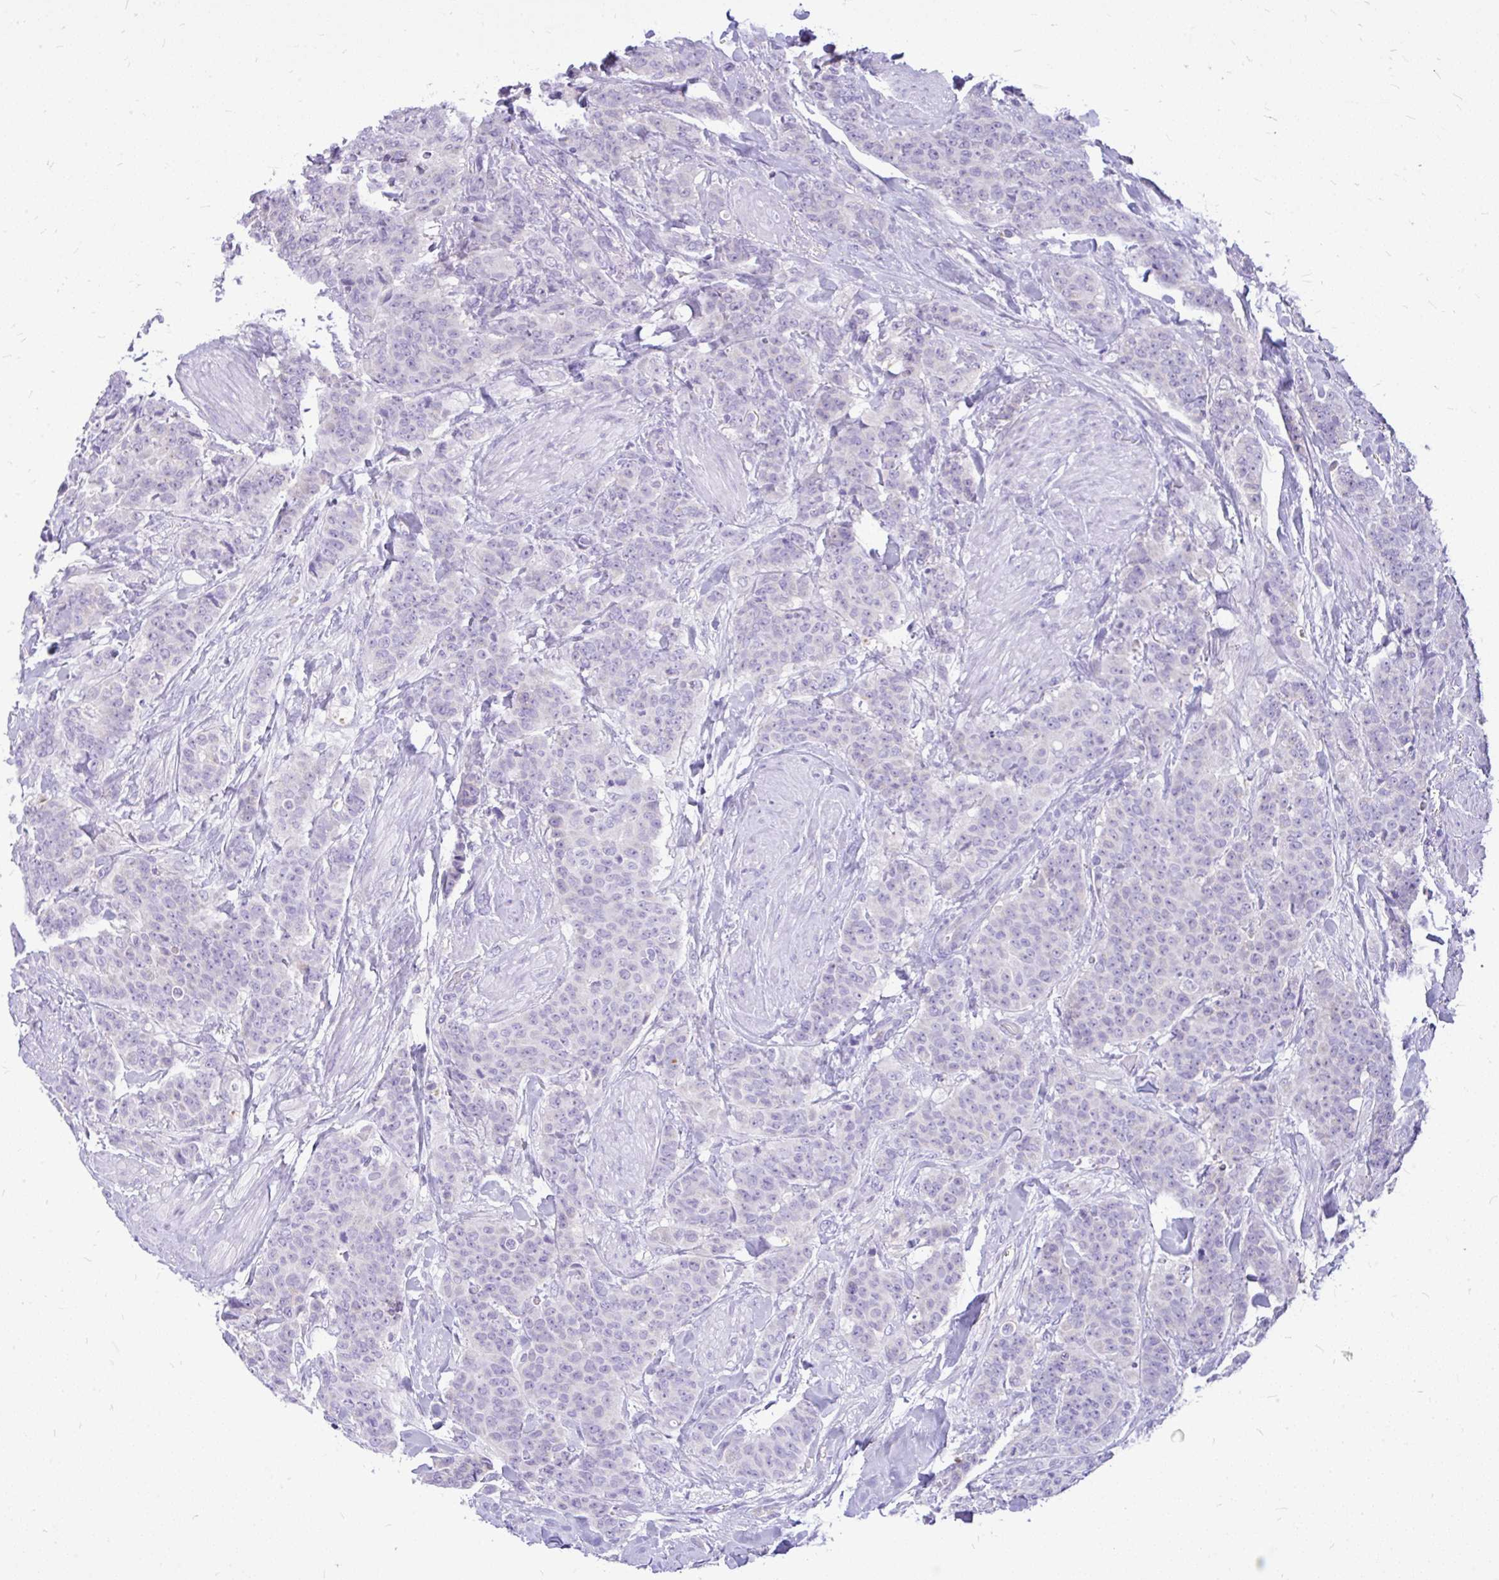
{"staining": {"intensity": "negative", "quantity": "none", "location": "none"}, "tissue": "breast cancer", "cell_type": "Tumor cells", "image_type": "cancer", "snomed": [{"axis": "morphology", "description": "Duct carcinoma"}, {"axis": "topography", "description": "Breast"}], "caption": "Image shows no protein positivity in tumor cells of breast cancer (infiltrating ductal carcinoma) tissue. The staining was performed using DAB to visualize the protein expression in brown, while the nuclei were stained in blue with hematoxylin (Magnification: 20x).", "gene": "MAP1LC3A", "patient": {"sex": "female", "age": 40}}